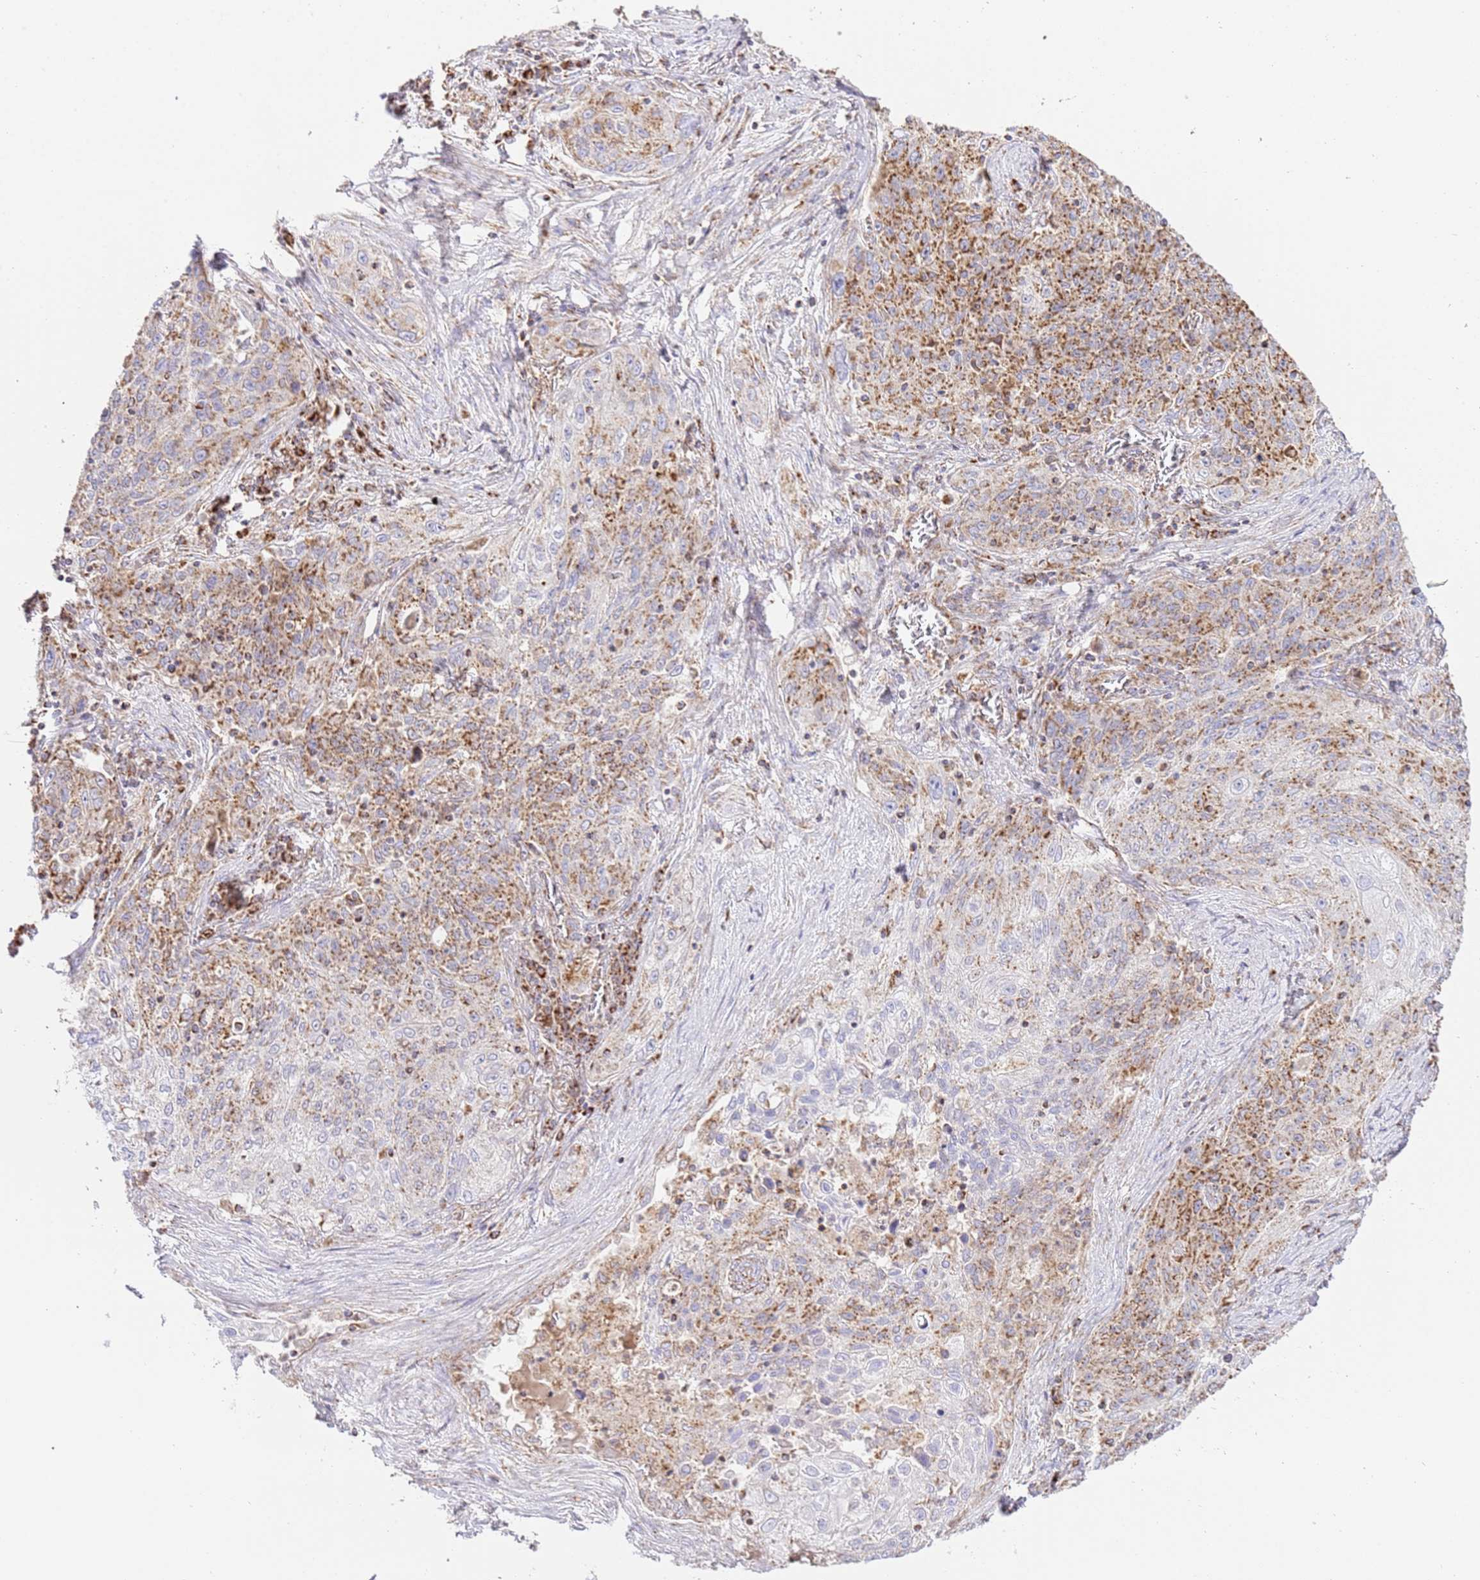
{"staining": {"intensity": "strong", "quantity": ">75%", "location": "cytoplasmic/membranous"}, "tissue": "lung cancer", "cell_type": "Tumor cells", "image_type": "cancer", "snomed": [{"axis": "morphology", "description": "Squamous cell carcinoma, NOS"}, {"axis": "topography", "description": "Lung"}], "caption": "Tumor cells exhibit strong cytoplasmic/membranous positivity in approximately >75% of cells in lung squamous cell carcinoma.", "gene": "ZBTB39", "patient": {"sex": "female", "age": 69}}